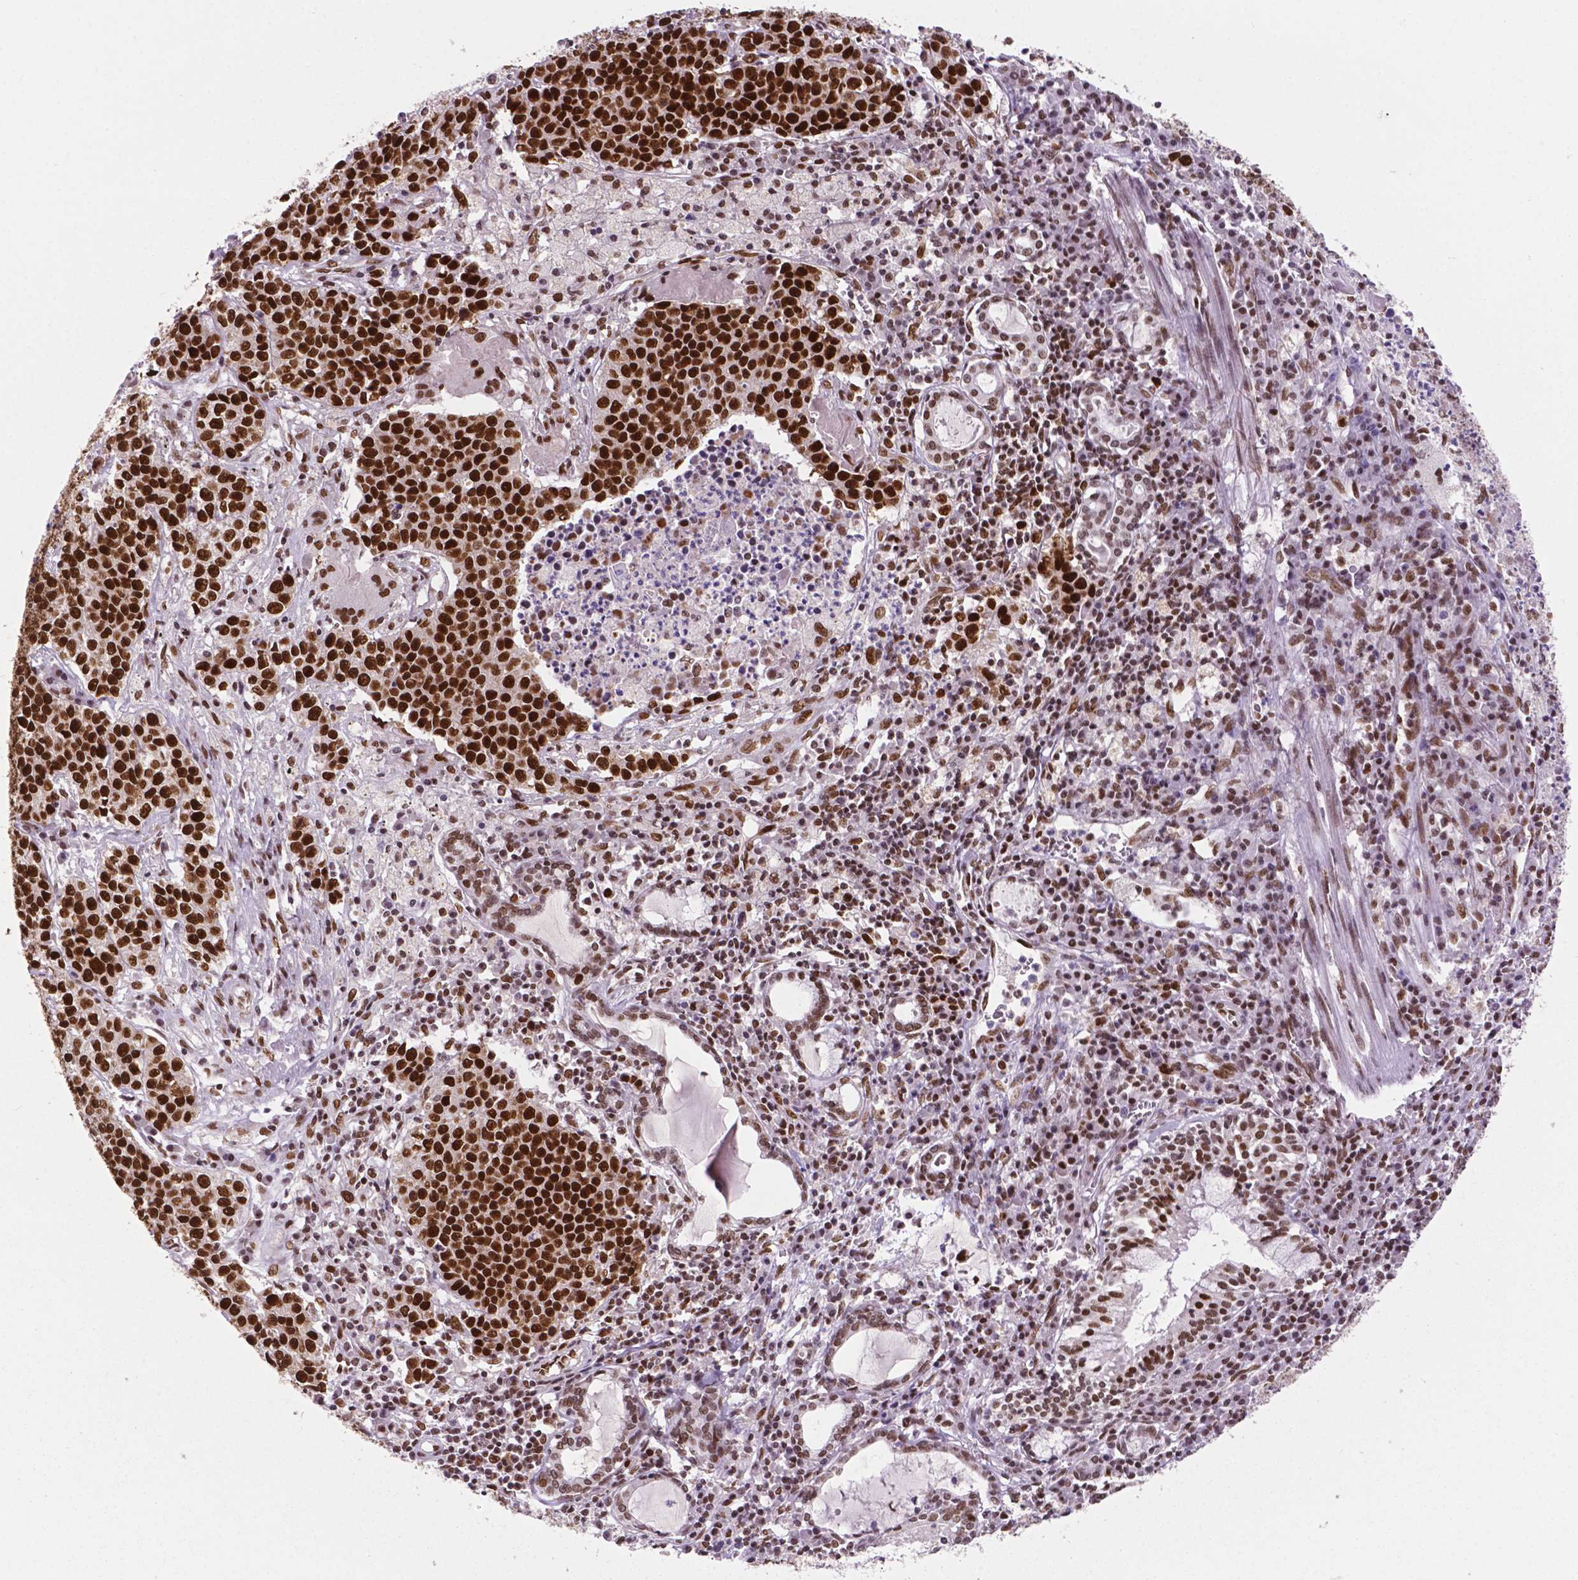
{"staining": {"intensity": "strong", "quantity": "25%-75%", "location": "nuclear"}, "tissue": "lung cancer", "cell_type": "Tumor cells", "image_type": "cancer", "snomed": [{"axis": "morphology", "description": "Squamous cell carcinoma, NOS"}, {"axis": "morphology", "description": "Squamous cell carcinoma, metastatic, NOS"}, {"axis": "topography", "description": "Lung"}, {"axis": "topography", "description": "Pleura, NOS"}], "caption": "Human lung cancer (metastatic squamous cell carcinoma) stained with a brown dye exhibits strong nuclear positive expression in approximately 25%-75% of tumor cells.", "gene": "MLH1", "patient": {"sex": "male", "age": 72}}